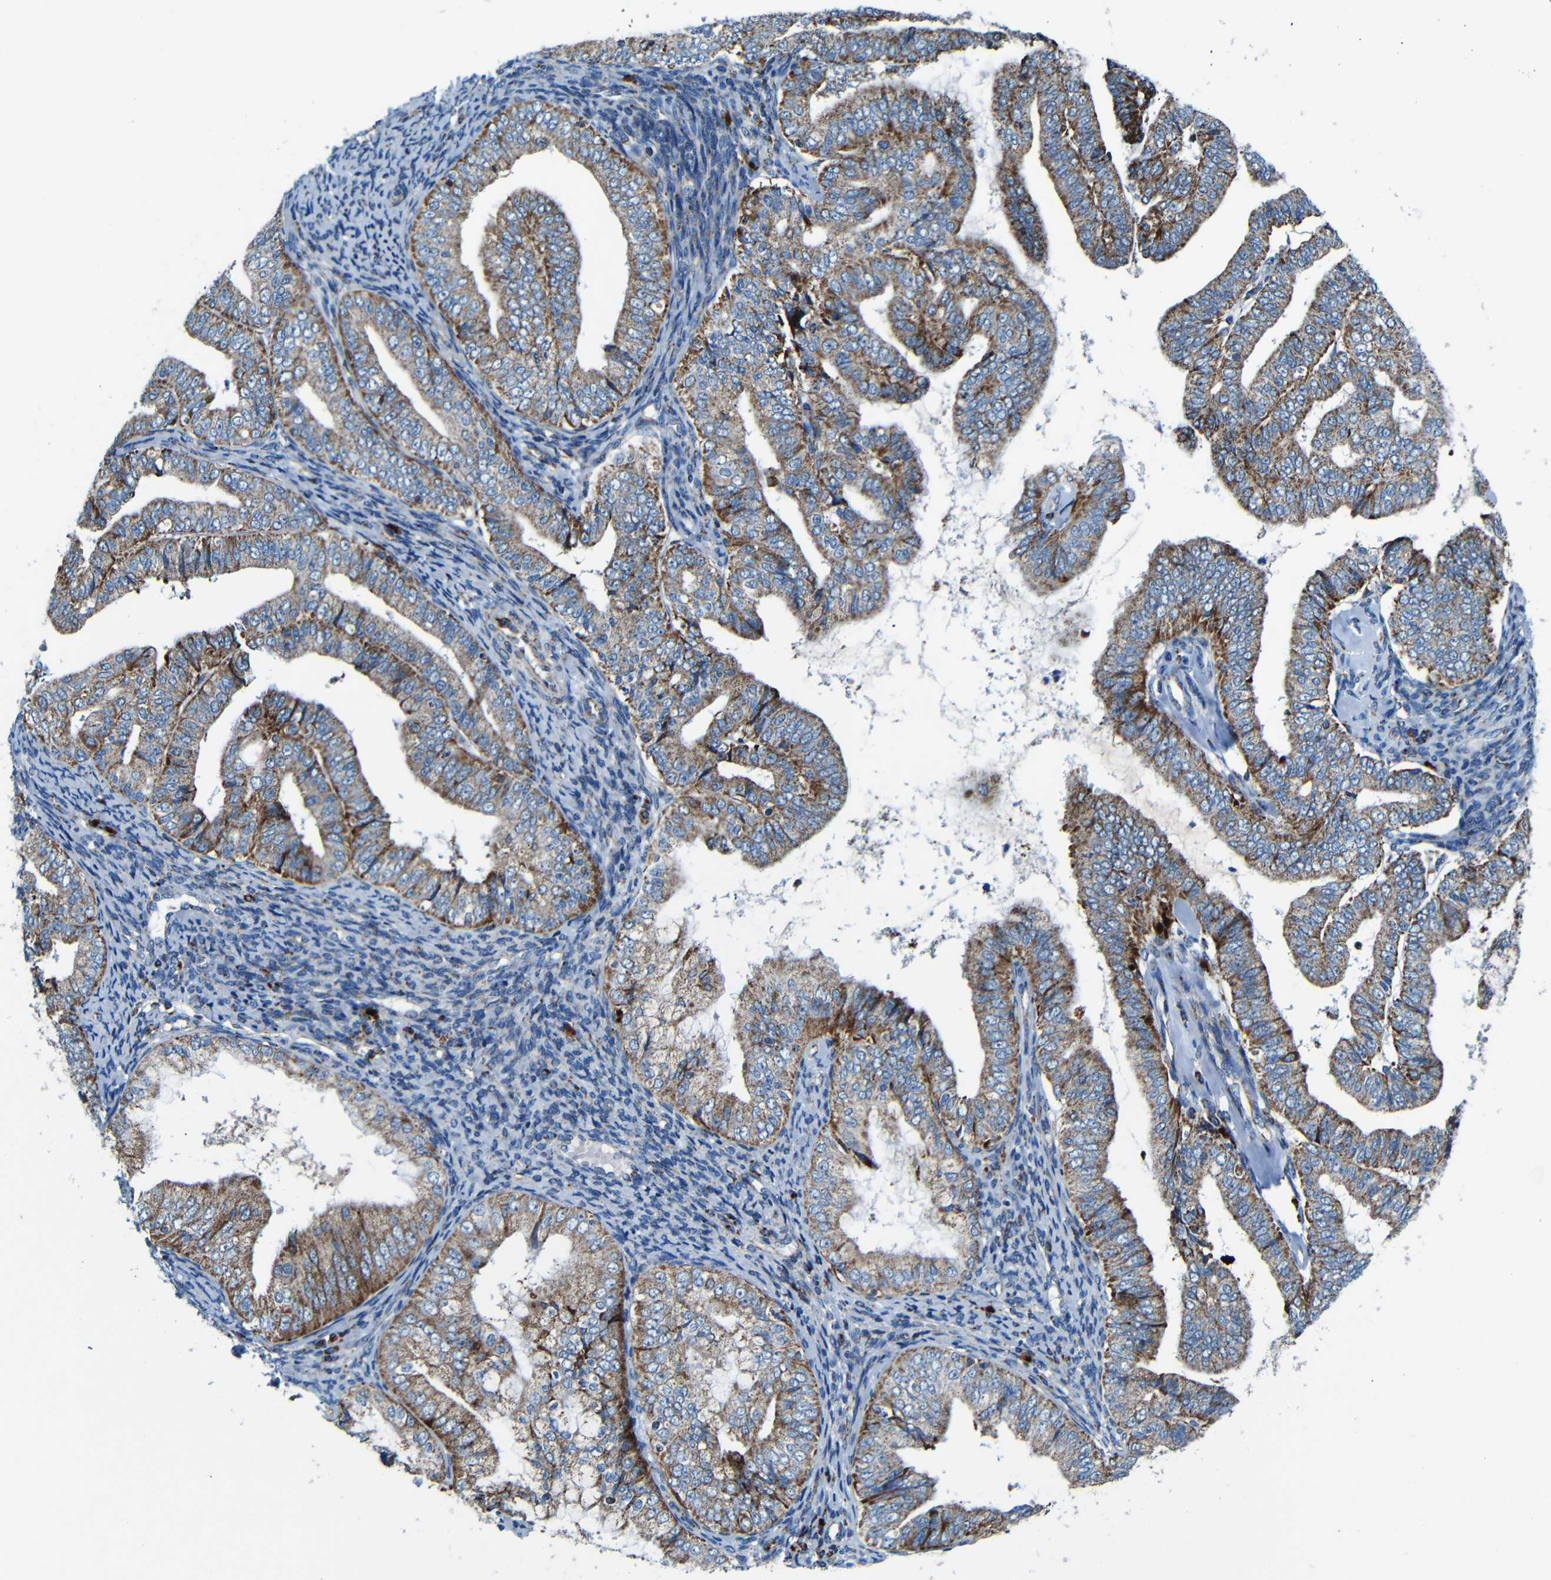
{"staining": {"intensity": "moderate", "quantity": ">75%", "location": "cytoplasmic/membranous"}, "tissue": "endometrial cancer", "cell_type": "Tumor cells", "image_type": "cancer", "snomed": [{"axis": "morphology", "description": "Adenocarcinoma, NOS"}, {"axis": "topography", "description": "Endometrium"}], "caption": "Immunohistochemical staining of adenocarcinoma (endometrial) reveals medium levels of moderate cytoplasmic/membranous protein expression in approximately >75% of tumor cells. (Brightfield microscopy of DAB IHC at high magnification).", "gene": "WSCD2", "patient": {"sex": "female", "age": 63}}